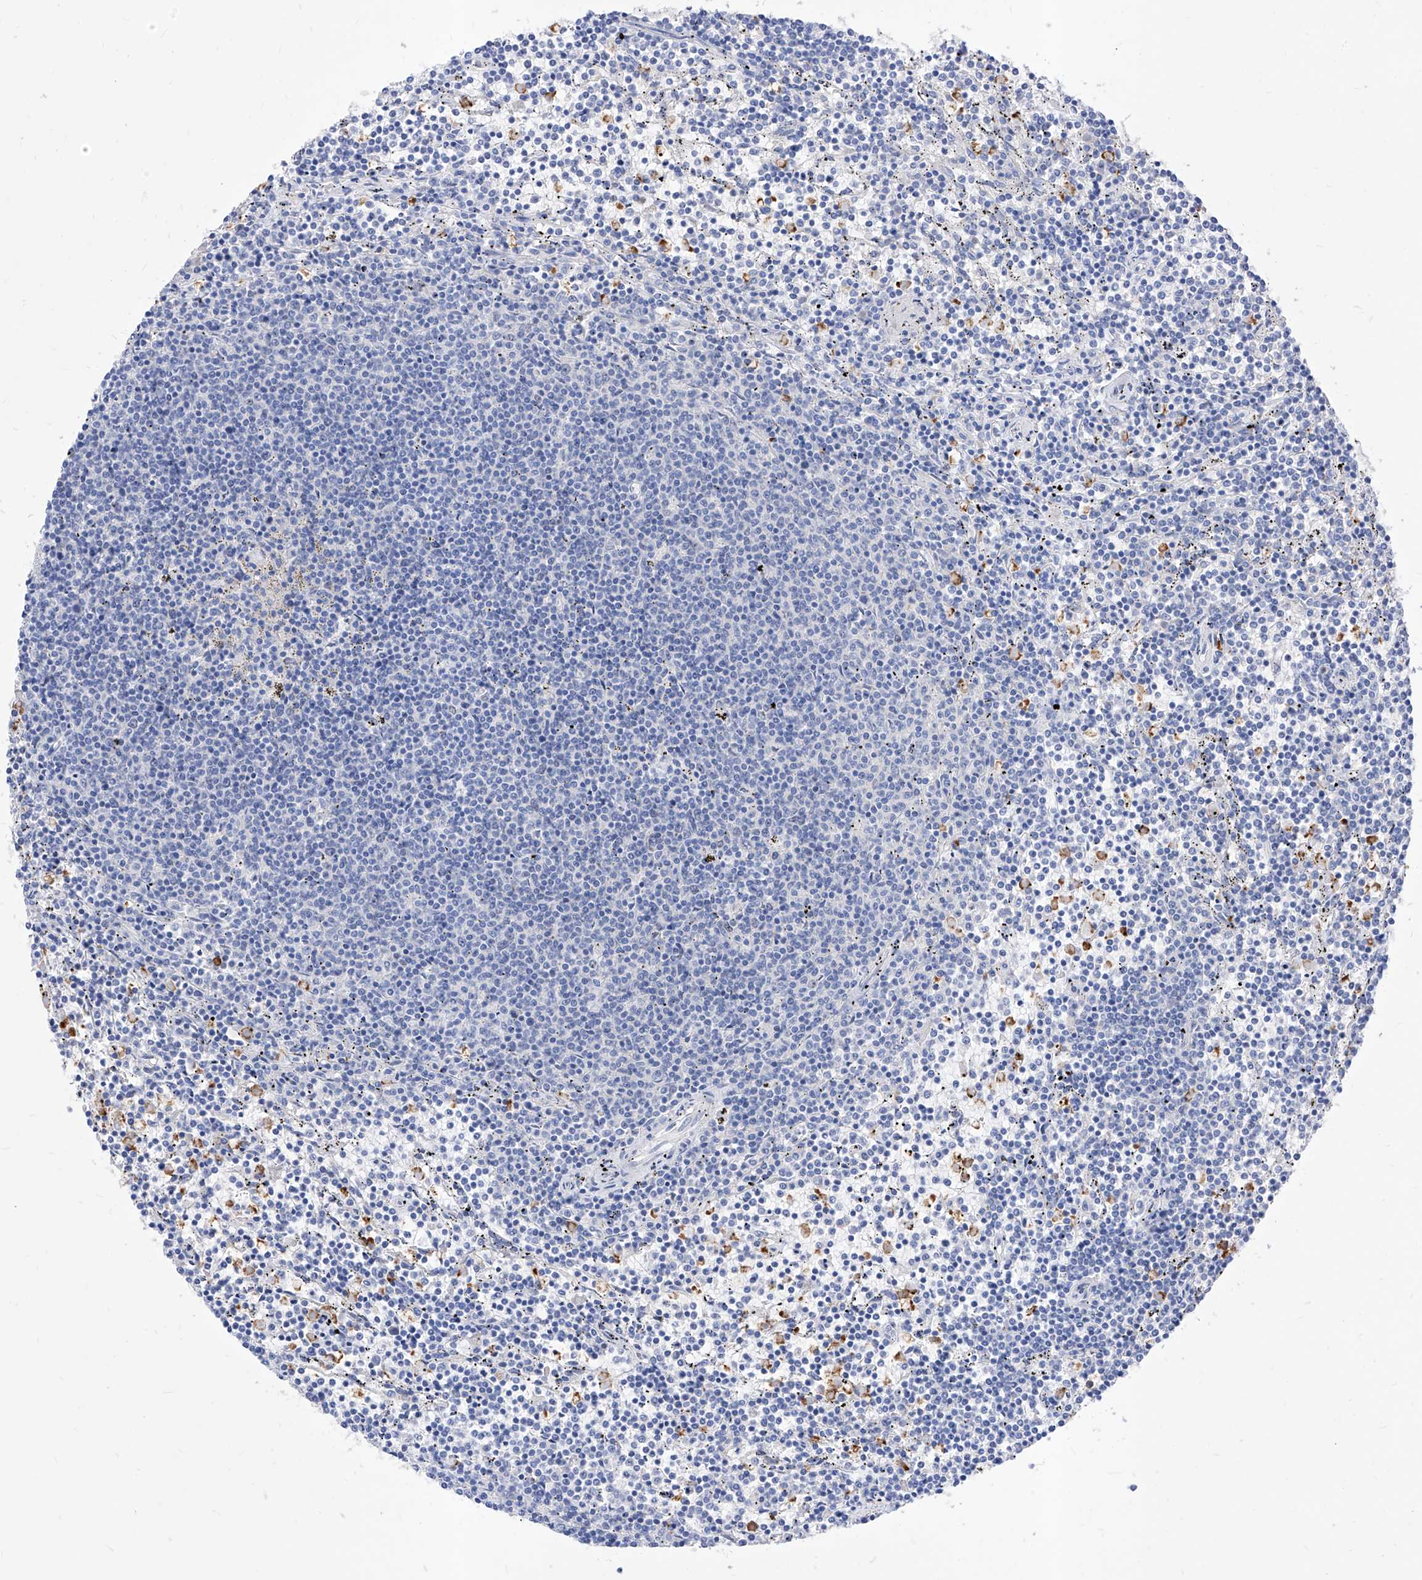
{"staining": {"intensity": "negative", "quantity": "none", "location": "none"}, "tissue": "lymphoma", "cell_type": "Tumor cells", "image_type": "cancer", "snomed": [{"axis": "morphology", "description": "Malignant lymphoma, non-Hodgkin's type, Low grade"}, {"axis": "topography", "description": "Spleen"}], "caption": "Immunohistochemical staining of human low-grade malignant lymphoma, non-Hodgkin's type displays no significant positivity in tumor cells.", "gene": "VAX1", "patient": {"sex": "female", "age": 50}}